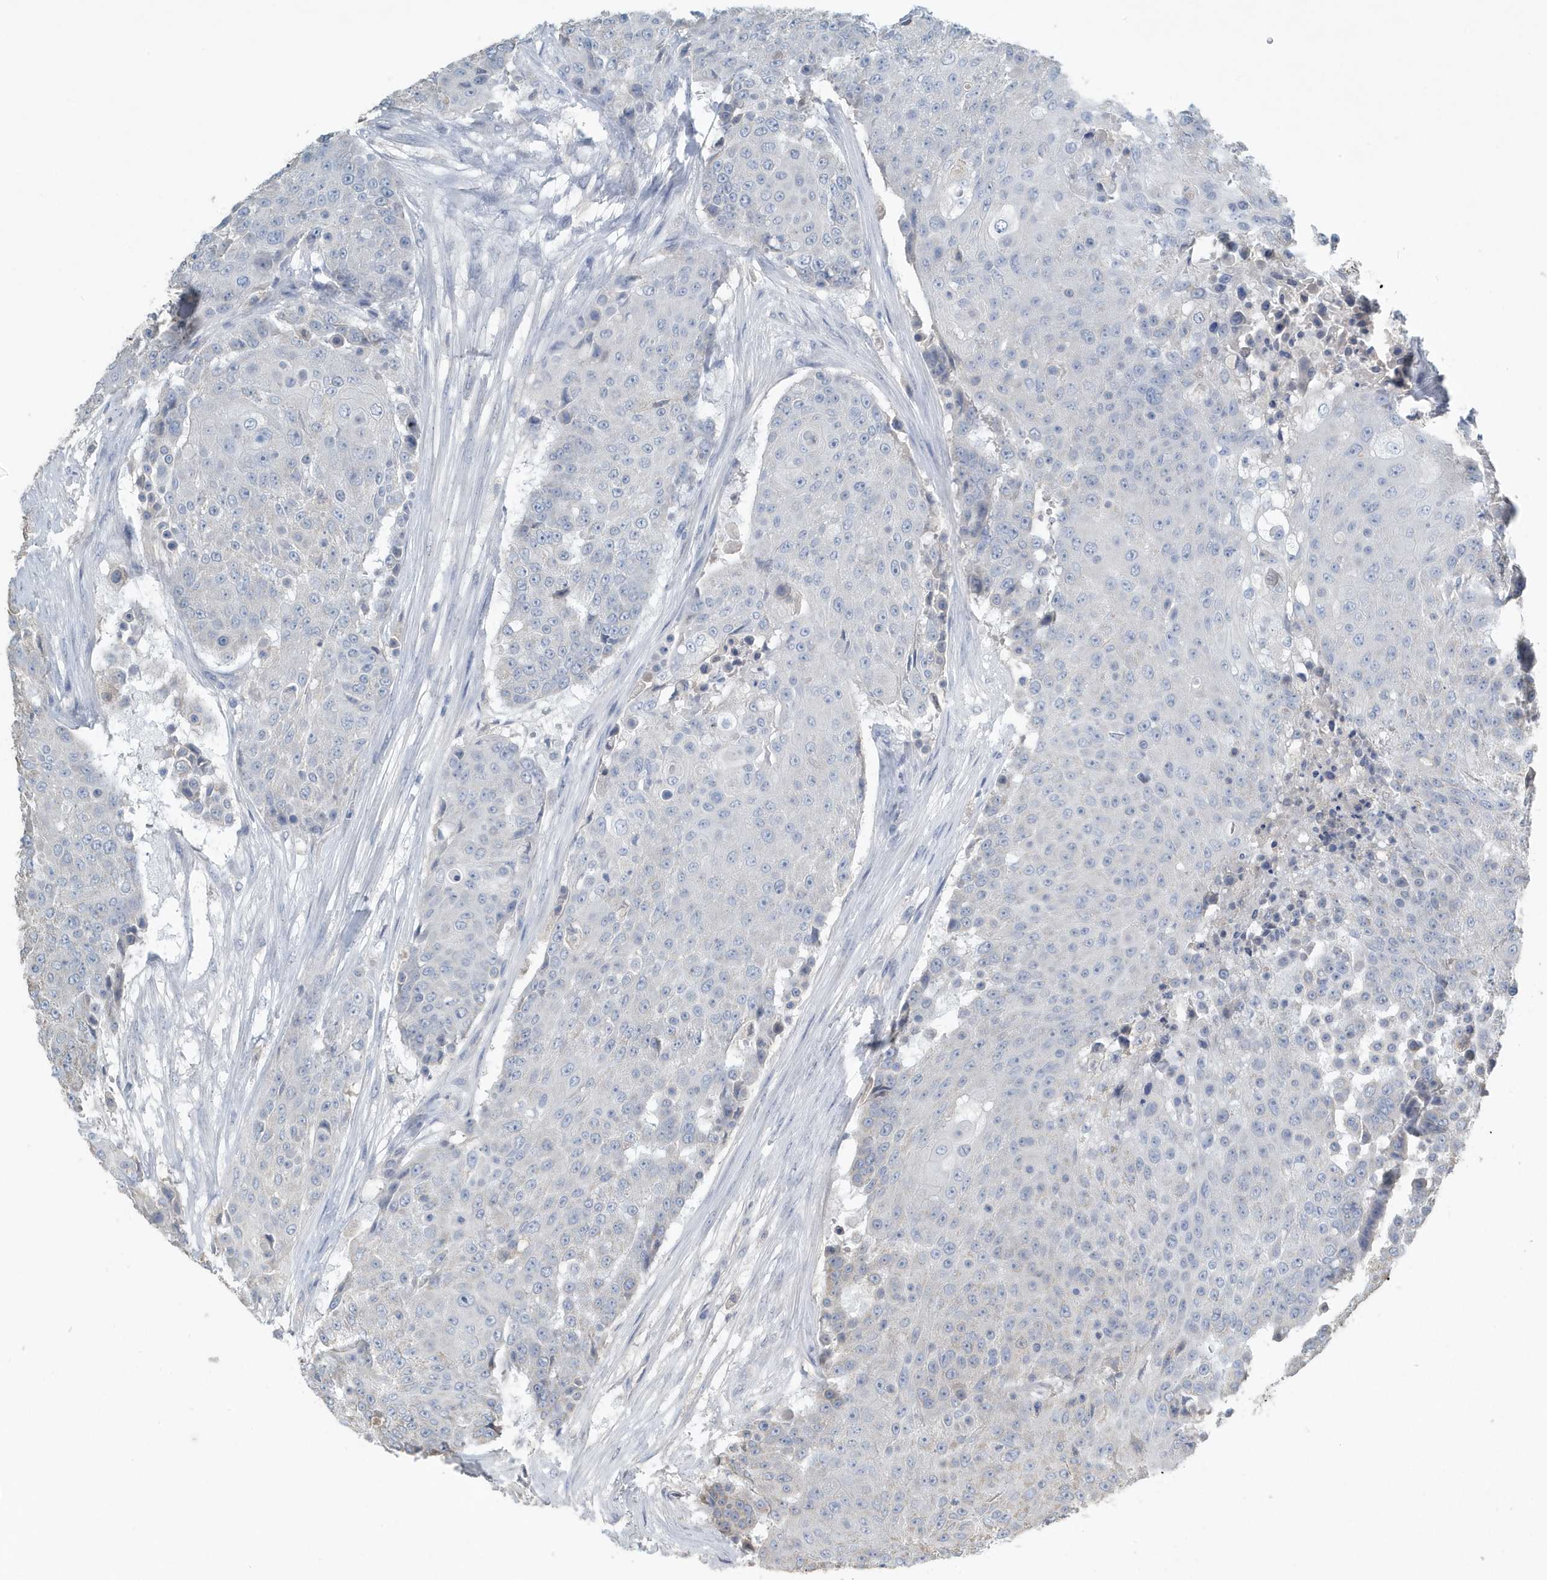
{"staining": {"intensity": "negative", "quantity": "none", "location": "none"}, "tissue": "urothelial cancer", "cell_type": "Tumor cells", "image_type": "cancer", "snomed": [{"axis": "morphology", "description": "Urothelial carcinoma, High grade"}, {"axis": "topography", "description": "Urinary bladder"}], "caption": "High-grade urothelial carcinoma stained for a protein using IHC demonstrates no staining tumor cells.", "gene": "UGT2B4", "patient": {"sex": "female", "age": 63}}